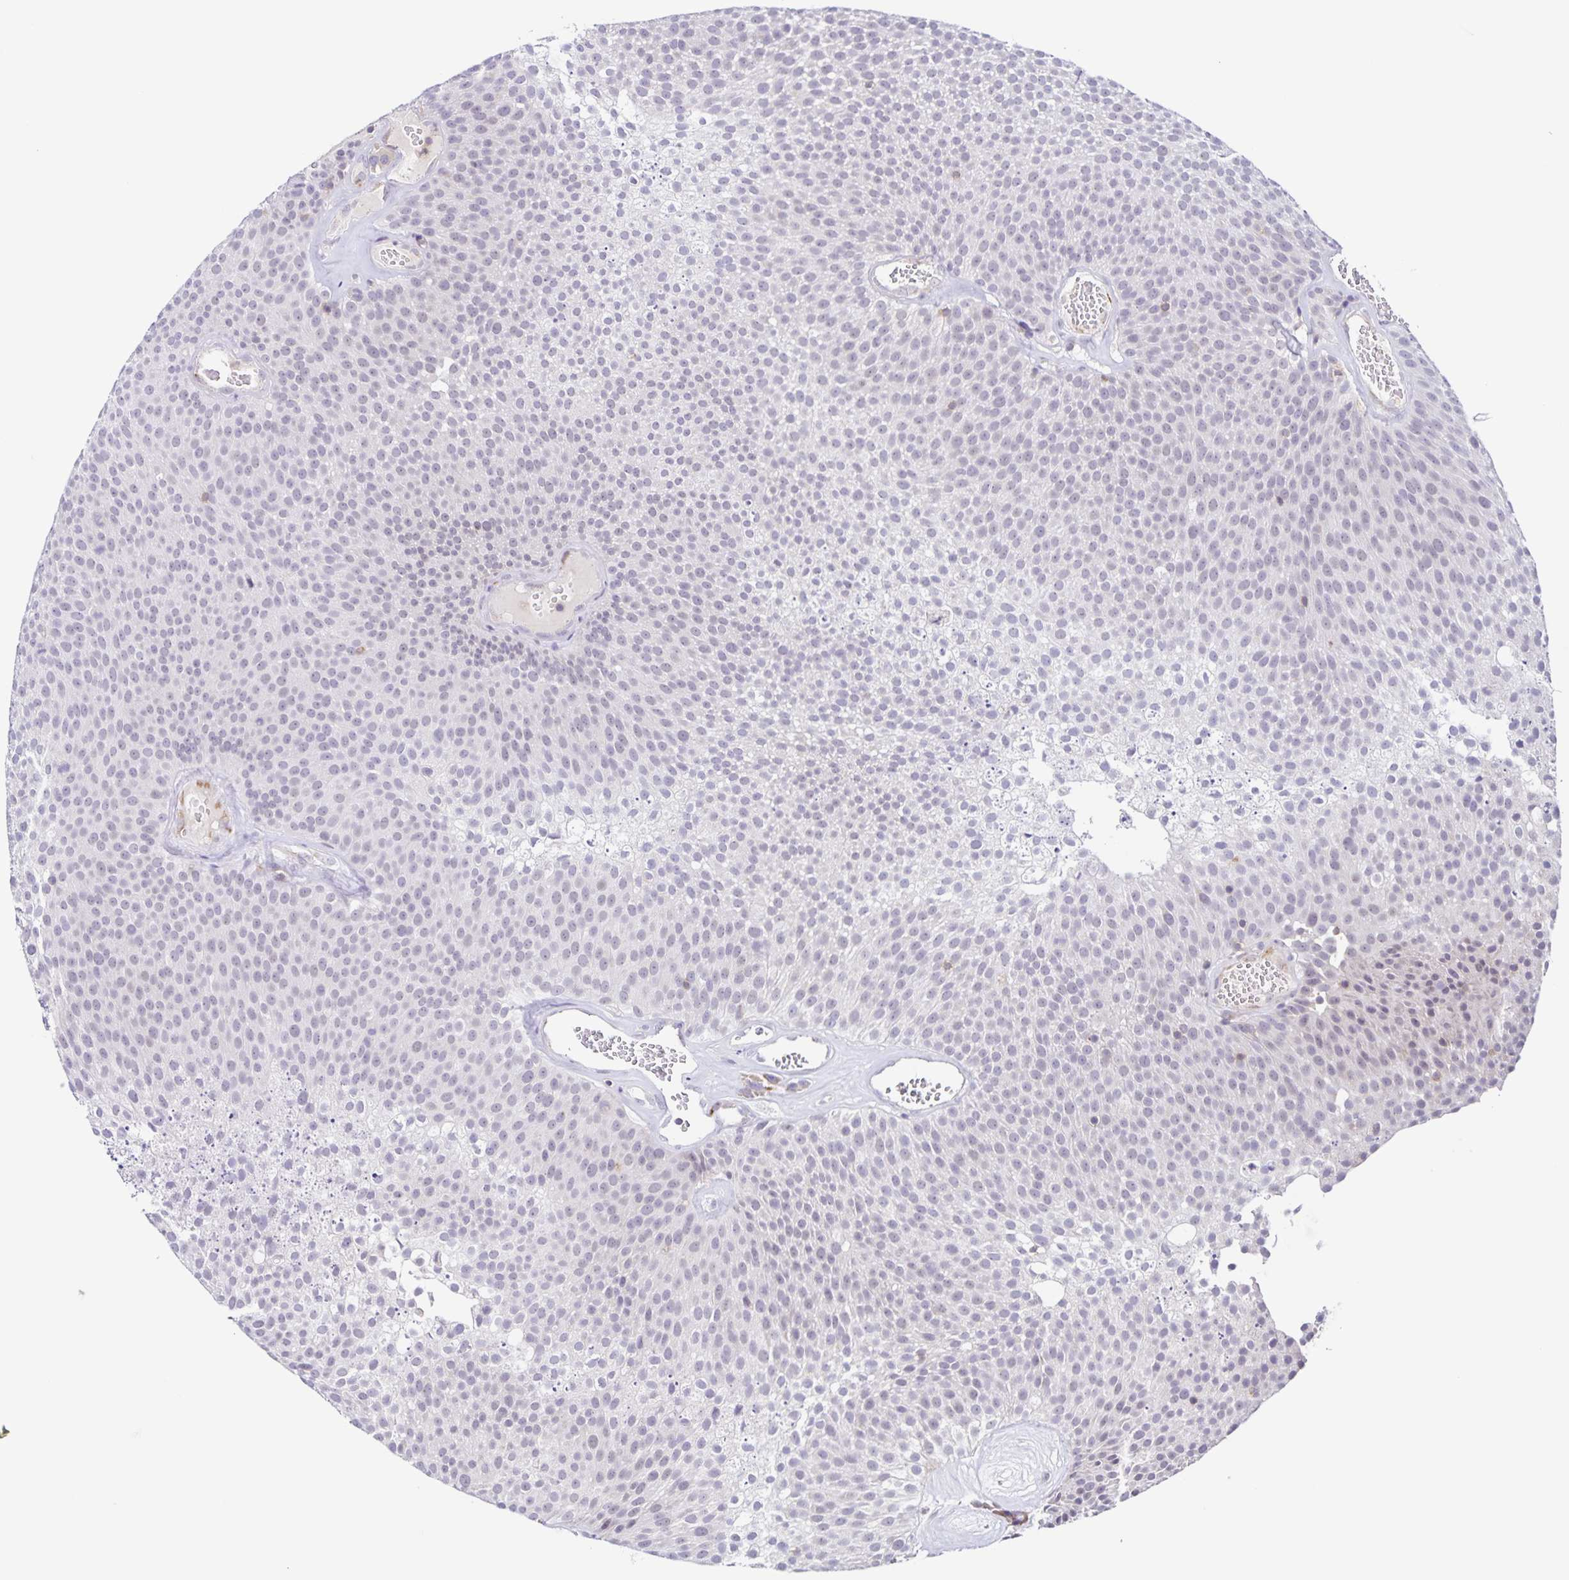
{"staining": {"intensity": "negative", "quantity": "none", "location": "none"}, "tissue": "urothelial cancer", "cell_type": "Tumor cells", "image_type": "cancer", "snomed": [{"axis": "morphology", "description": "Urothelial carcinoma, Low grade"}, {"axis": "topography", "description": "Urinary bladder"}], "caption": "An immunohistochemistry micrograph of urothelial carcinoma (low-grade) is shown. There is no staining in tumor cells of urothelial carcinoma (low-grade).", "gene": "STPG4", "patient": {"sex": "female", "age": 79}}